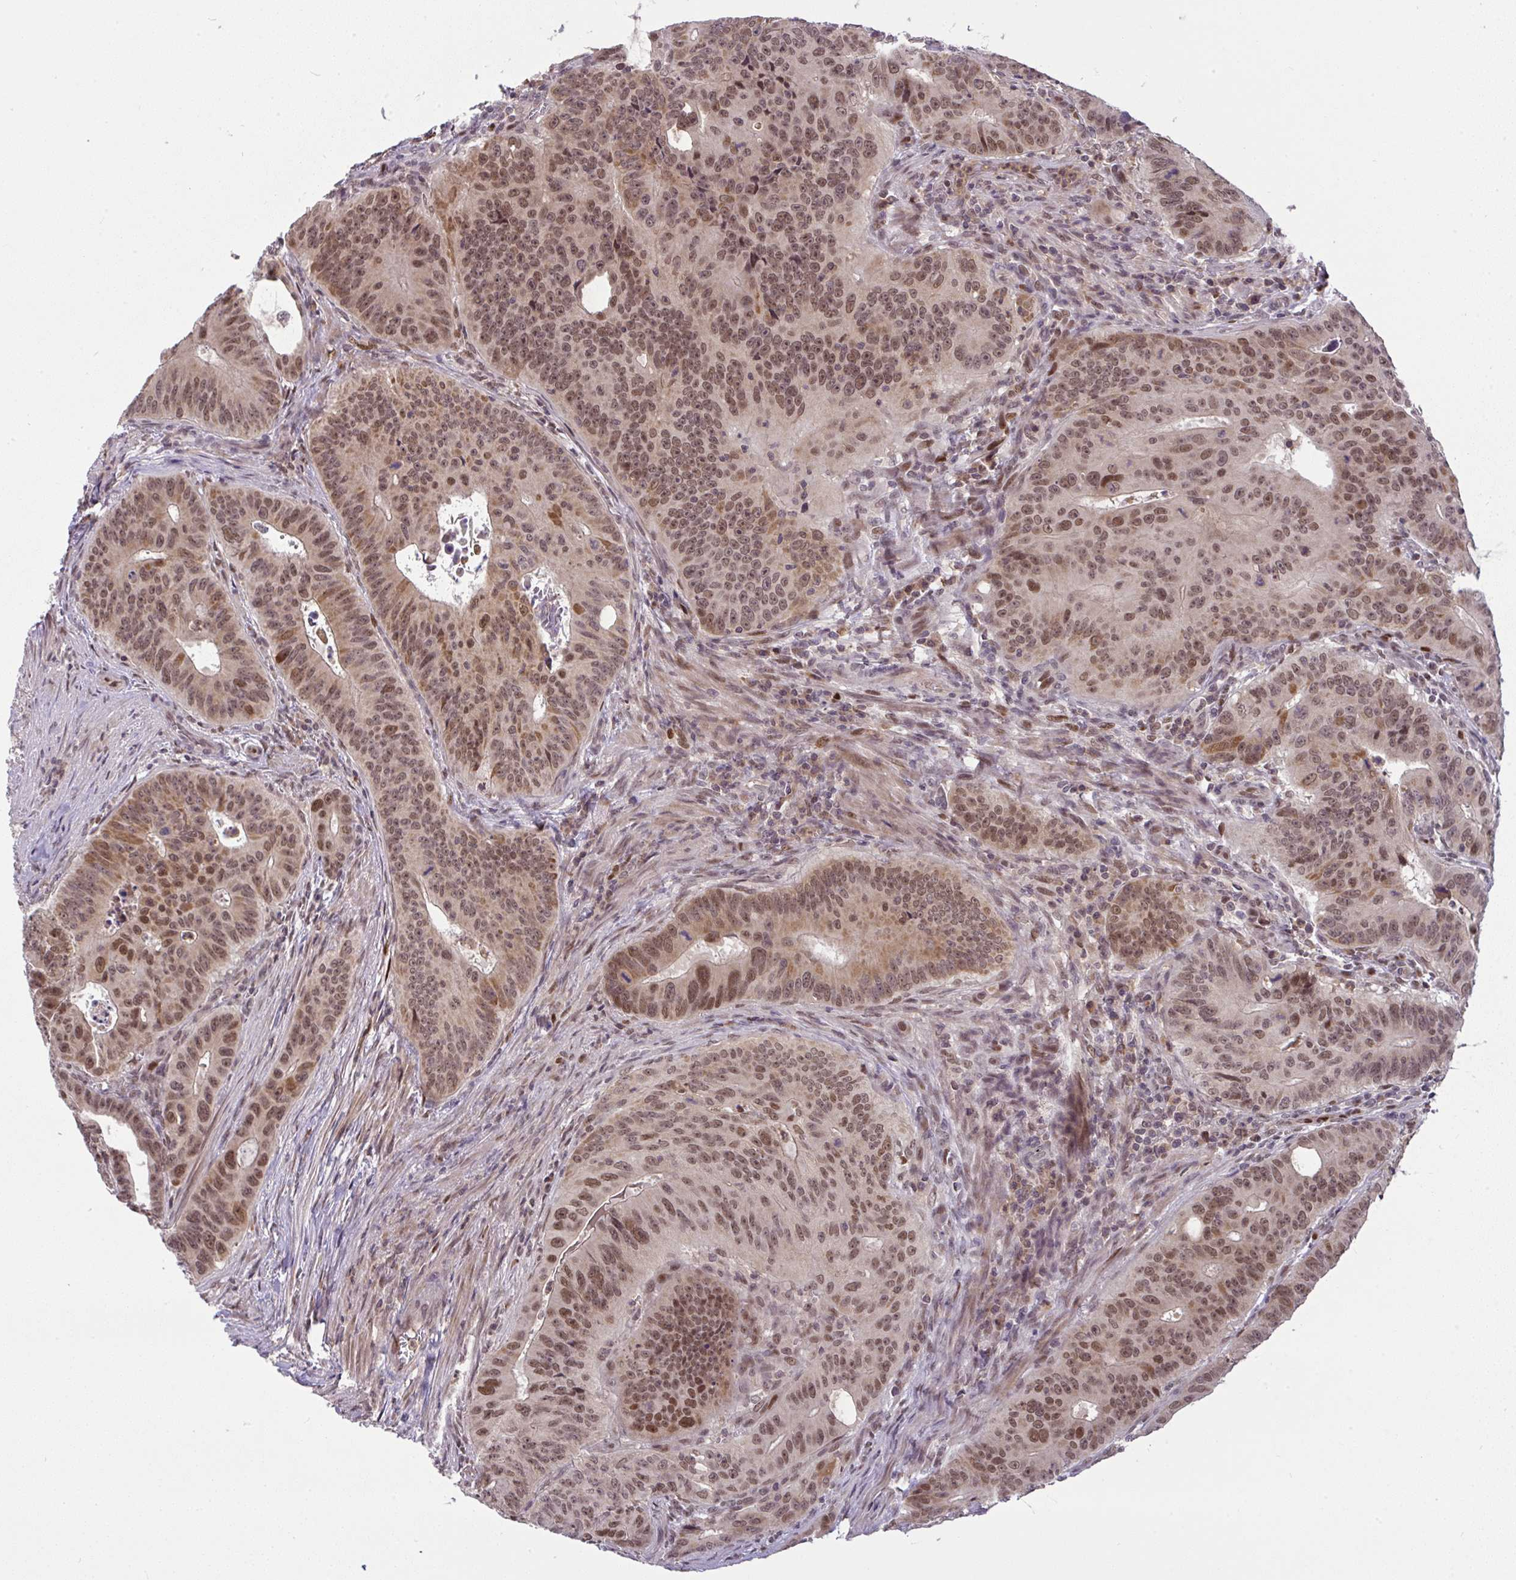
{"staining": {"intensity": "moderate", "quantity": ">75%", "location": "cytoplasmic/membranous,nuclear"}, "tissue": "colorectal cancer", "cell_type": "Tumor cells", "image_type": "cancer", "snomed": [{"axis": "morphology", "description": "Adenocarcinoma, NOS"}, {"axis": "topography", "description": "Colon"}], "caption": "There is medium levels of moderate cytoplasmic/membranous and nuclear staining in tumor cells of colorectal adenocarcinoma, as demonstrated by immunohistochemical staining (brown color).", "gene": "KLF2", "patient": {"sex": "male", "age": 62}}